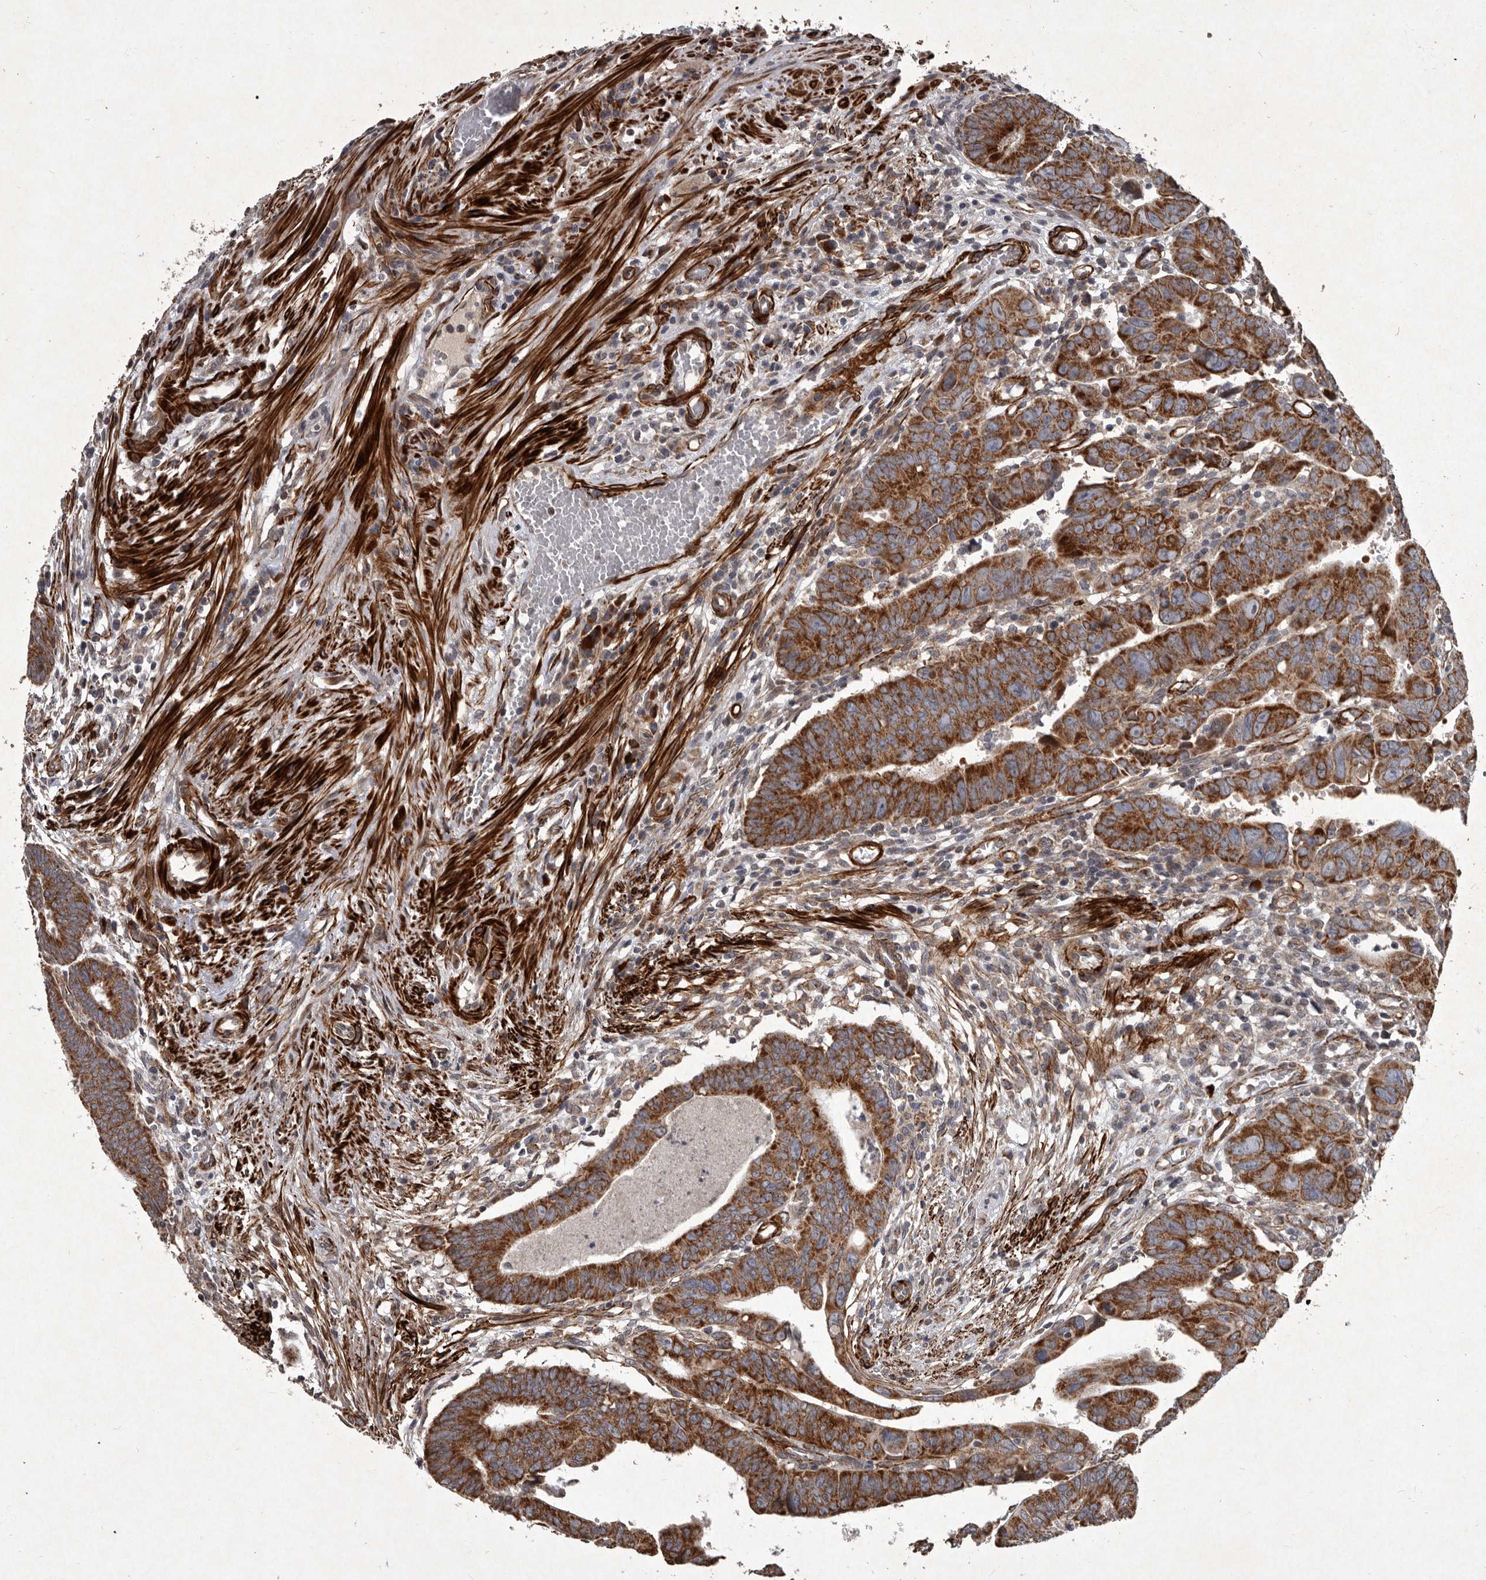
{"staining": {"intensity": "strong", "quantity": ">75%", "location": "cytoplasmic/membranous"}, "tissue": "colorectal cancer", "cell_type": "Tumor cells", "image_type": "cancer", "snomed": [{"axis": "morphology", "description": "Adenocarcinoma, NOS"}, {"axis": "topography", "description": "Rectum"}], "caption": "Colorectal cancer was stained to show a protein in brown. There is high levels of strong cytoplasmic/membranous staining in approximately >75% of tumor cells.", "gene": "MRPS15", "patient": {"sex": "female", "age": 65}}